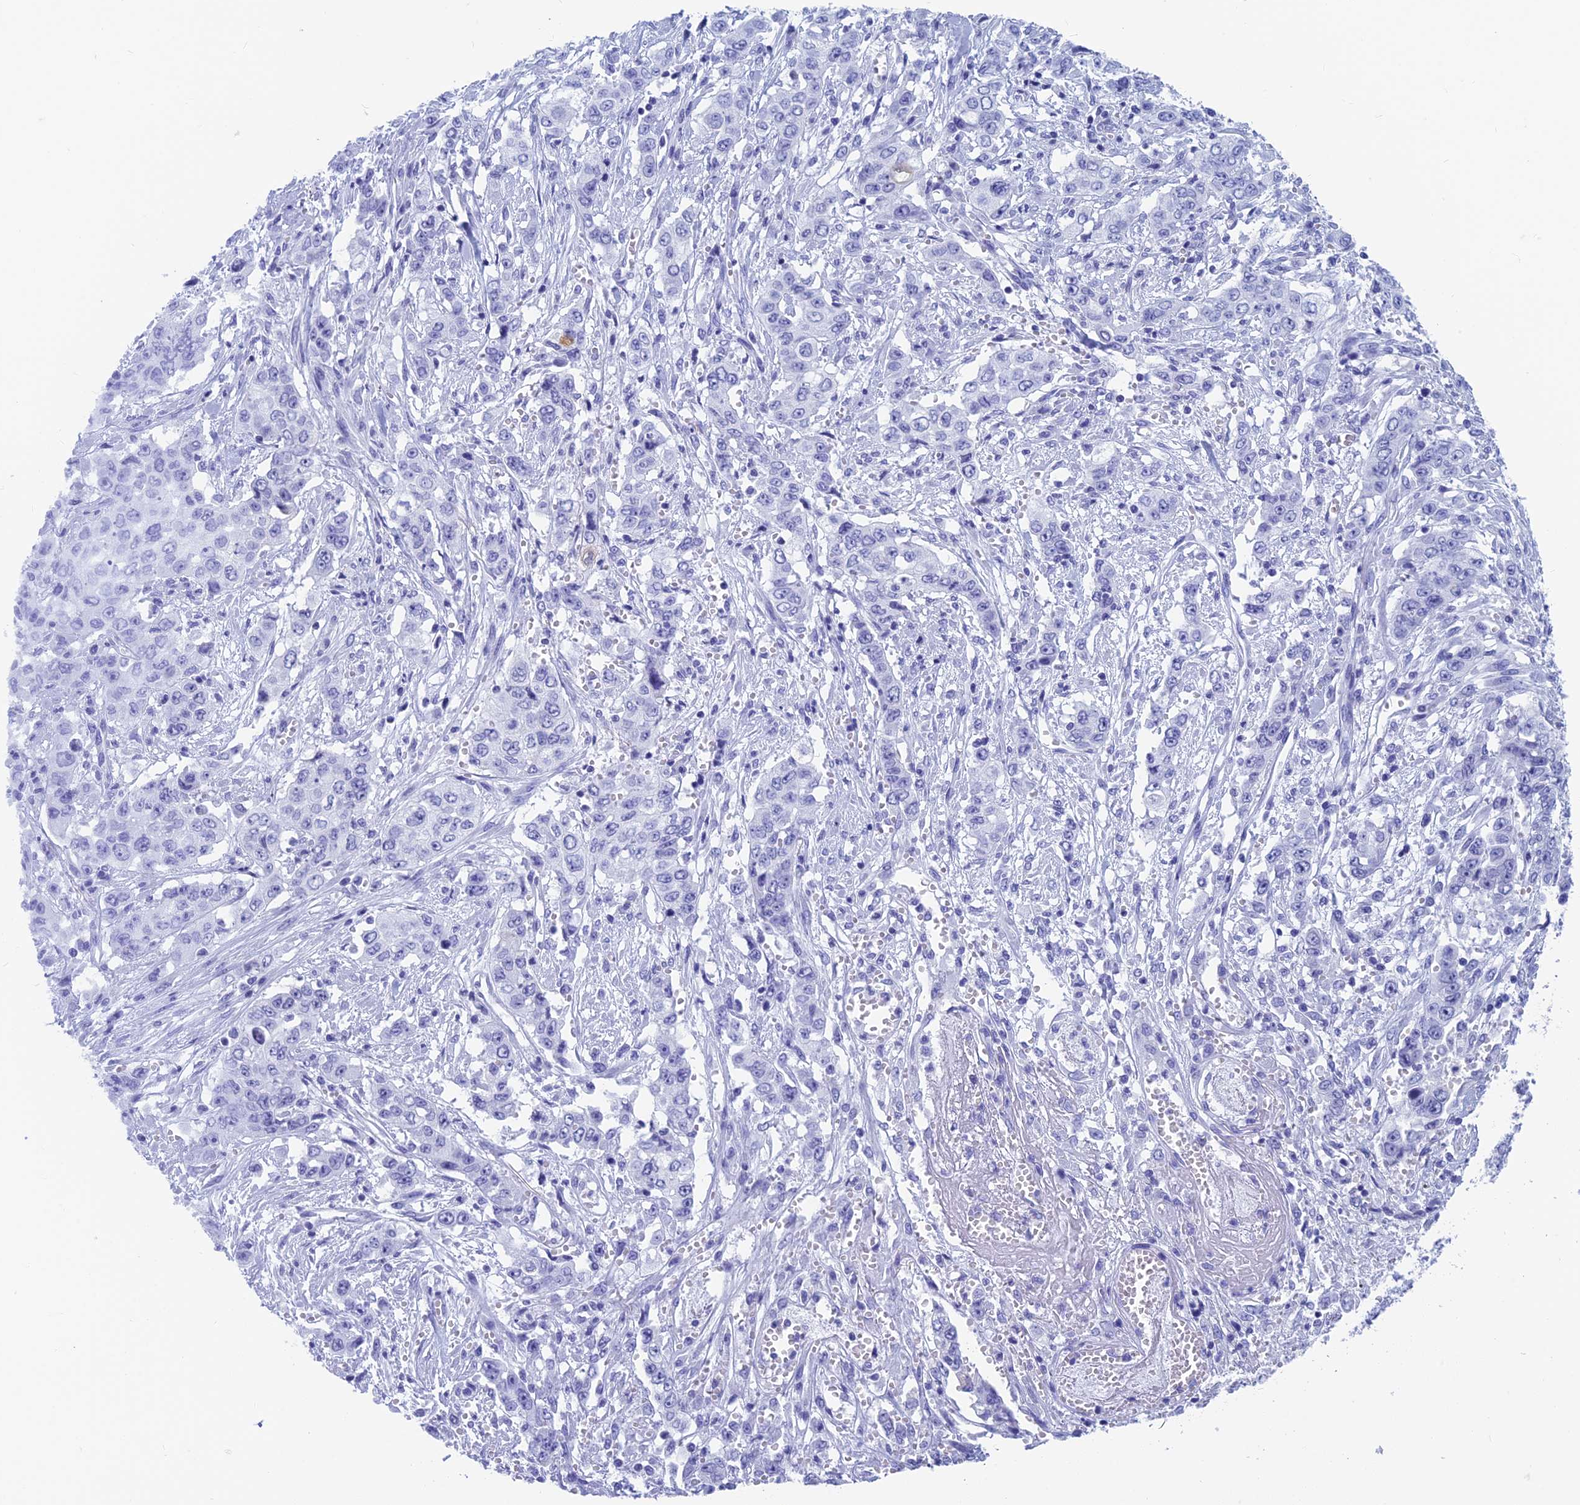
{"staining": {"intensity": "negative", "quantity": "none", "location": "none"}, "tissue": "stomach cancer", "cell_type": "Tumor cells", "image_type": "cancer", "snomed": [{"axis": "morphology", "description": "Normal tissue, NOS"}, {"axis": "morphology", "description": "Adenocarcinoma, NOS"}, {"axis": "topography", "description": "Stomach"}], "caption": "IHC histopathology image of neoplastic tissue: stomach adenocarcinoma stained with DAB displays no significant protein expression in tumor cells. (DAB (3,3'-diaminobenzidine) immunohistochemistry (IHC), high magnification).", "gene": "CAPS", "patient": {"sex": "female", "age": 64}}